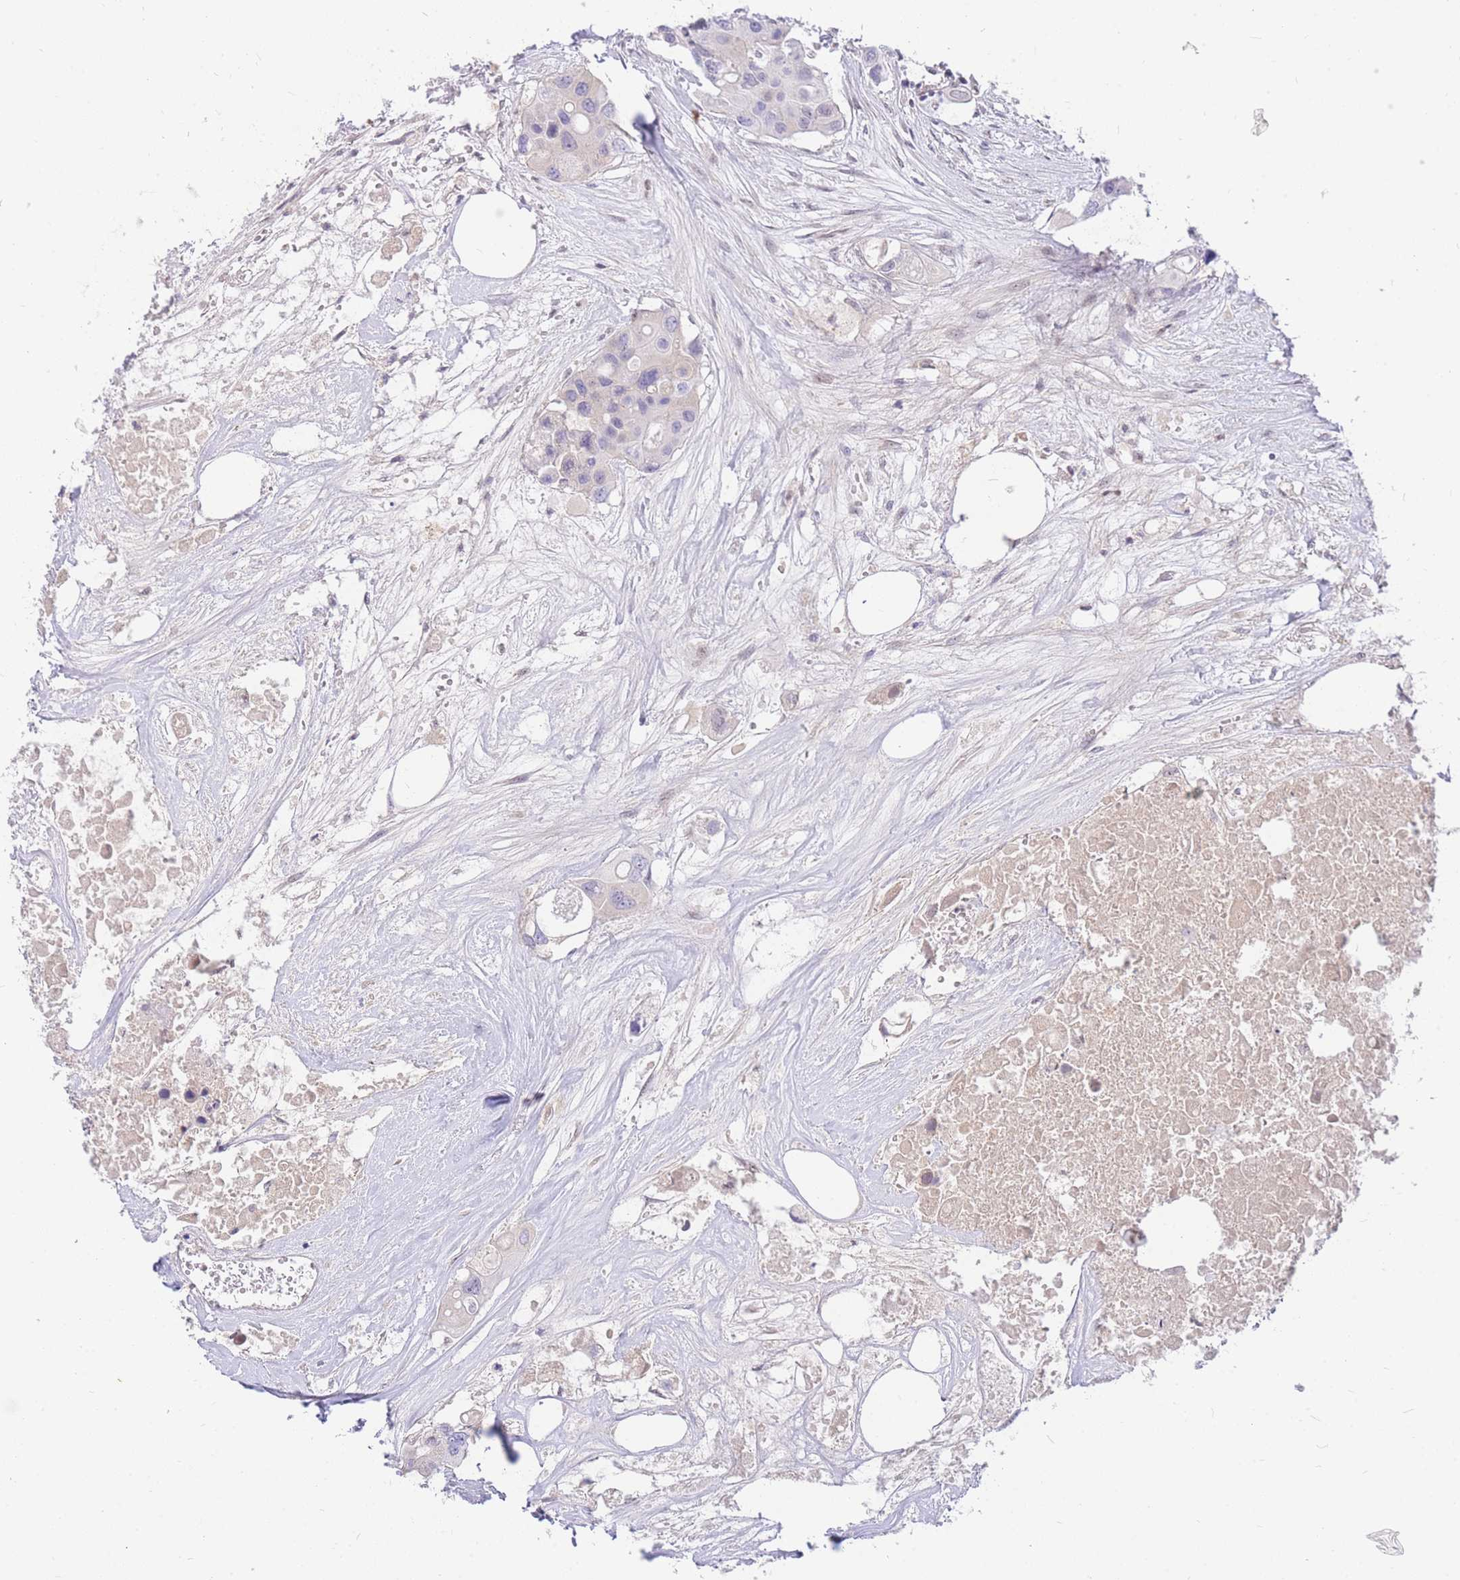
{"staining": {"intensity": "negative", "quantity": "none", "location": "none"}, "tissue": "colorectal cancer", "cell_type": "Tumor cells", "image_type": "cancer", "snomed": [{"axis": "morphology", "description": "Adenocarcinoma, NOS"}, {"axis": "topography", "description": "Colon"}], "caption": "Human adenocarcinoma (colorectal) stained for a protein using immunohistochemistry (IHC) displays no expression in tumor cells.", "gene": "TLE2", "patient": {"sex": "male", "age": 77}}